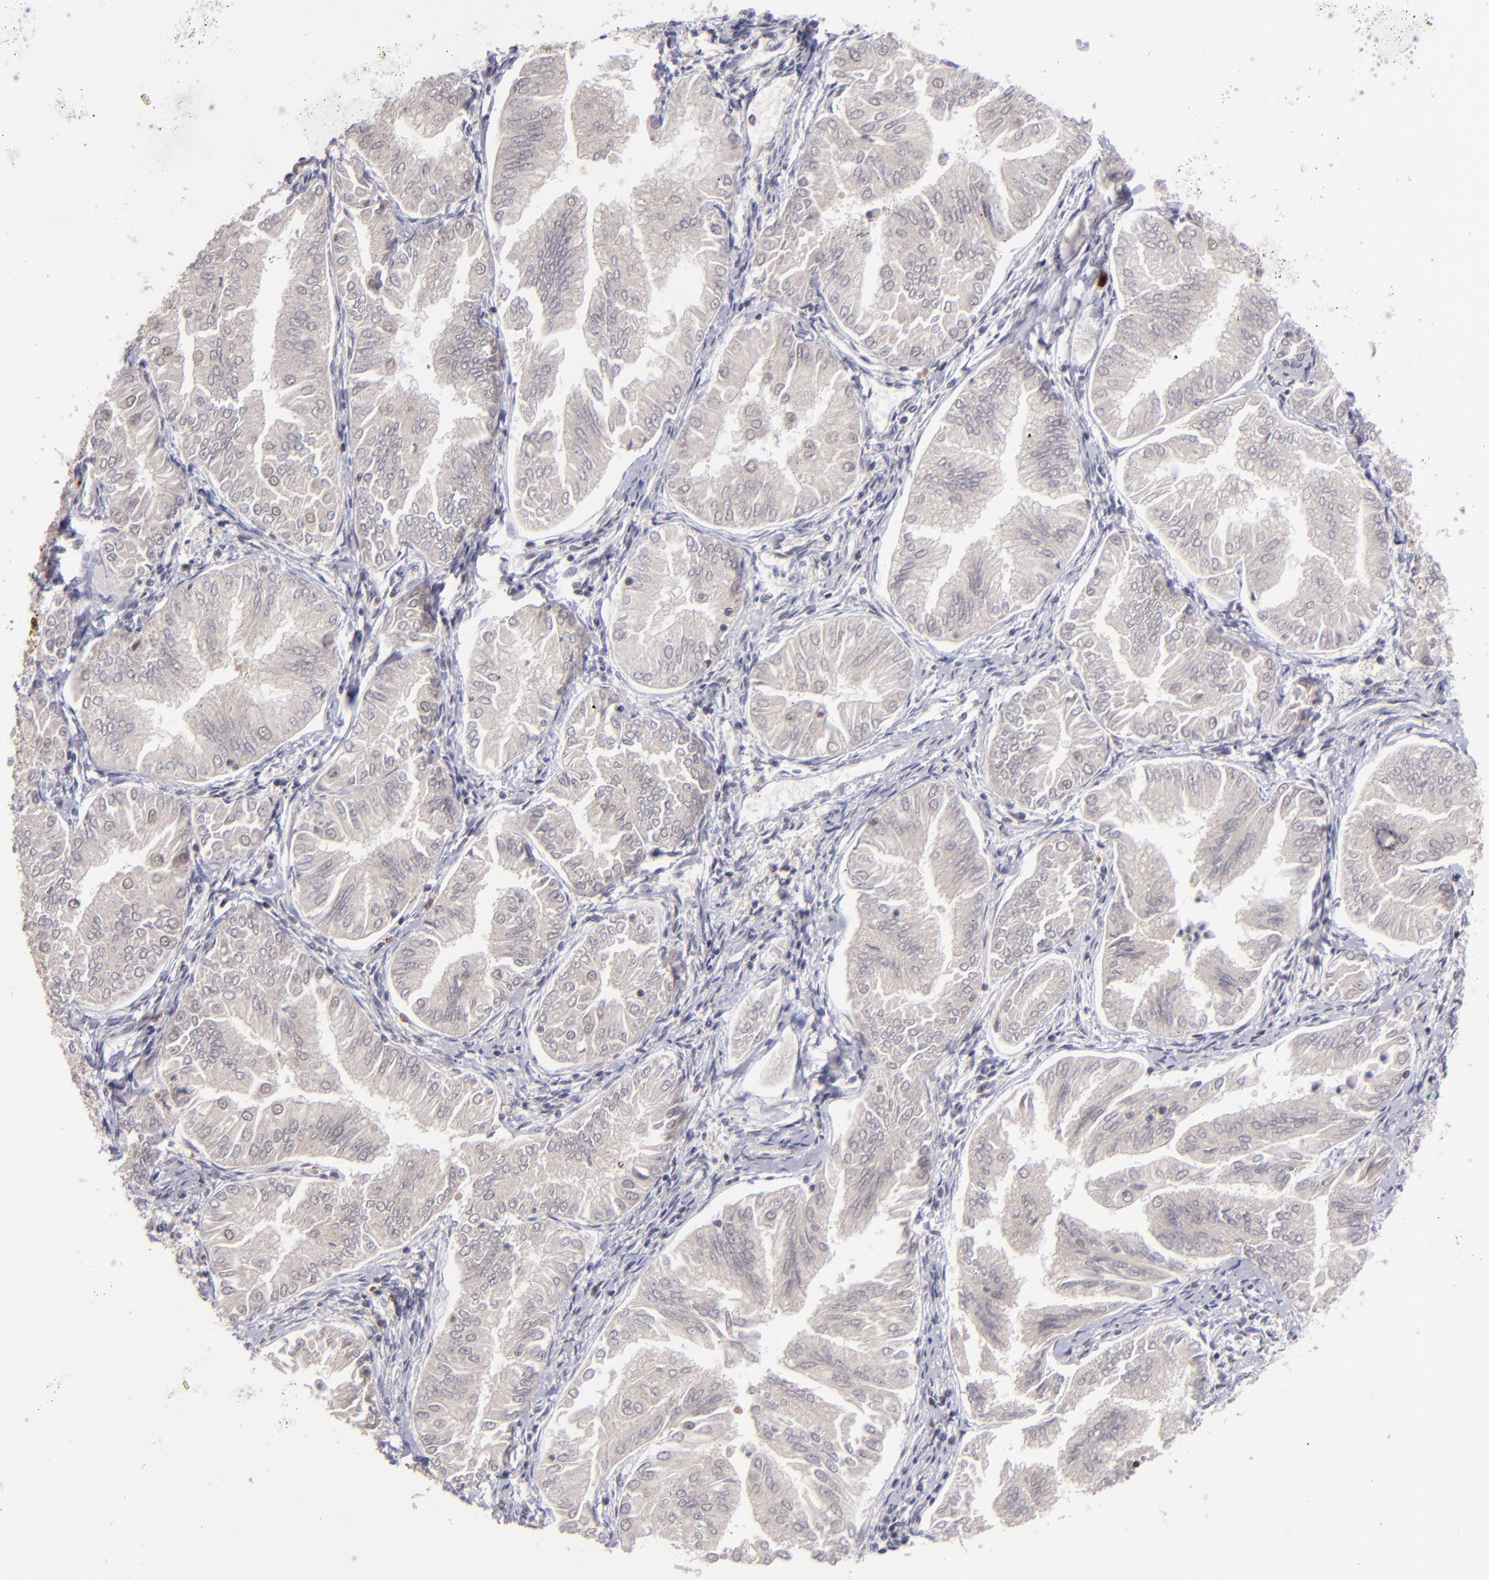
{"staining": {"intensity": "negative", "quantity": "none", "location": "none"}, "tissue": "endometrial cancer", "cell_type": "Tumor cells", "image_type": "cancer", "snomed": [{"axis": "morphology", "description": "Adenocarcinoma, NOS"}, {"axis": "topography", "description": "Endometrium"}], "caption": "DAB (3,3'-diaminobenzidine) immunohistochemical staining of endometrial adenocarcinoma displays no significant positivity in tumor cells.", "gene": "RXRG", "patient": {"sex": "female", "age": 53}}